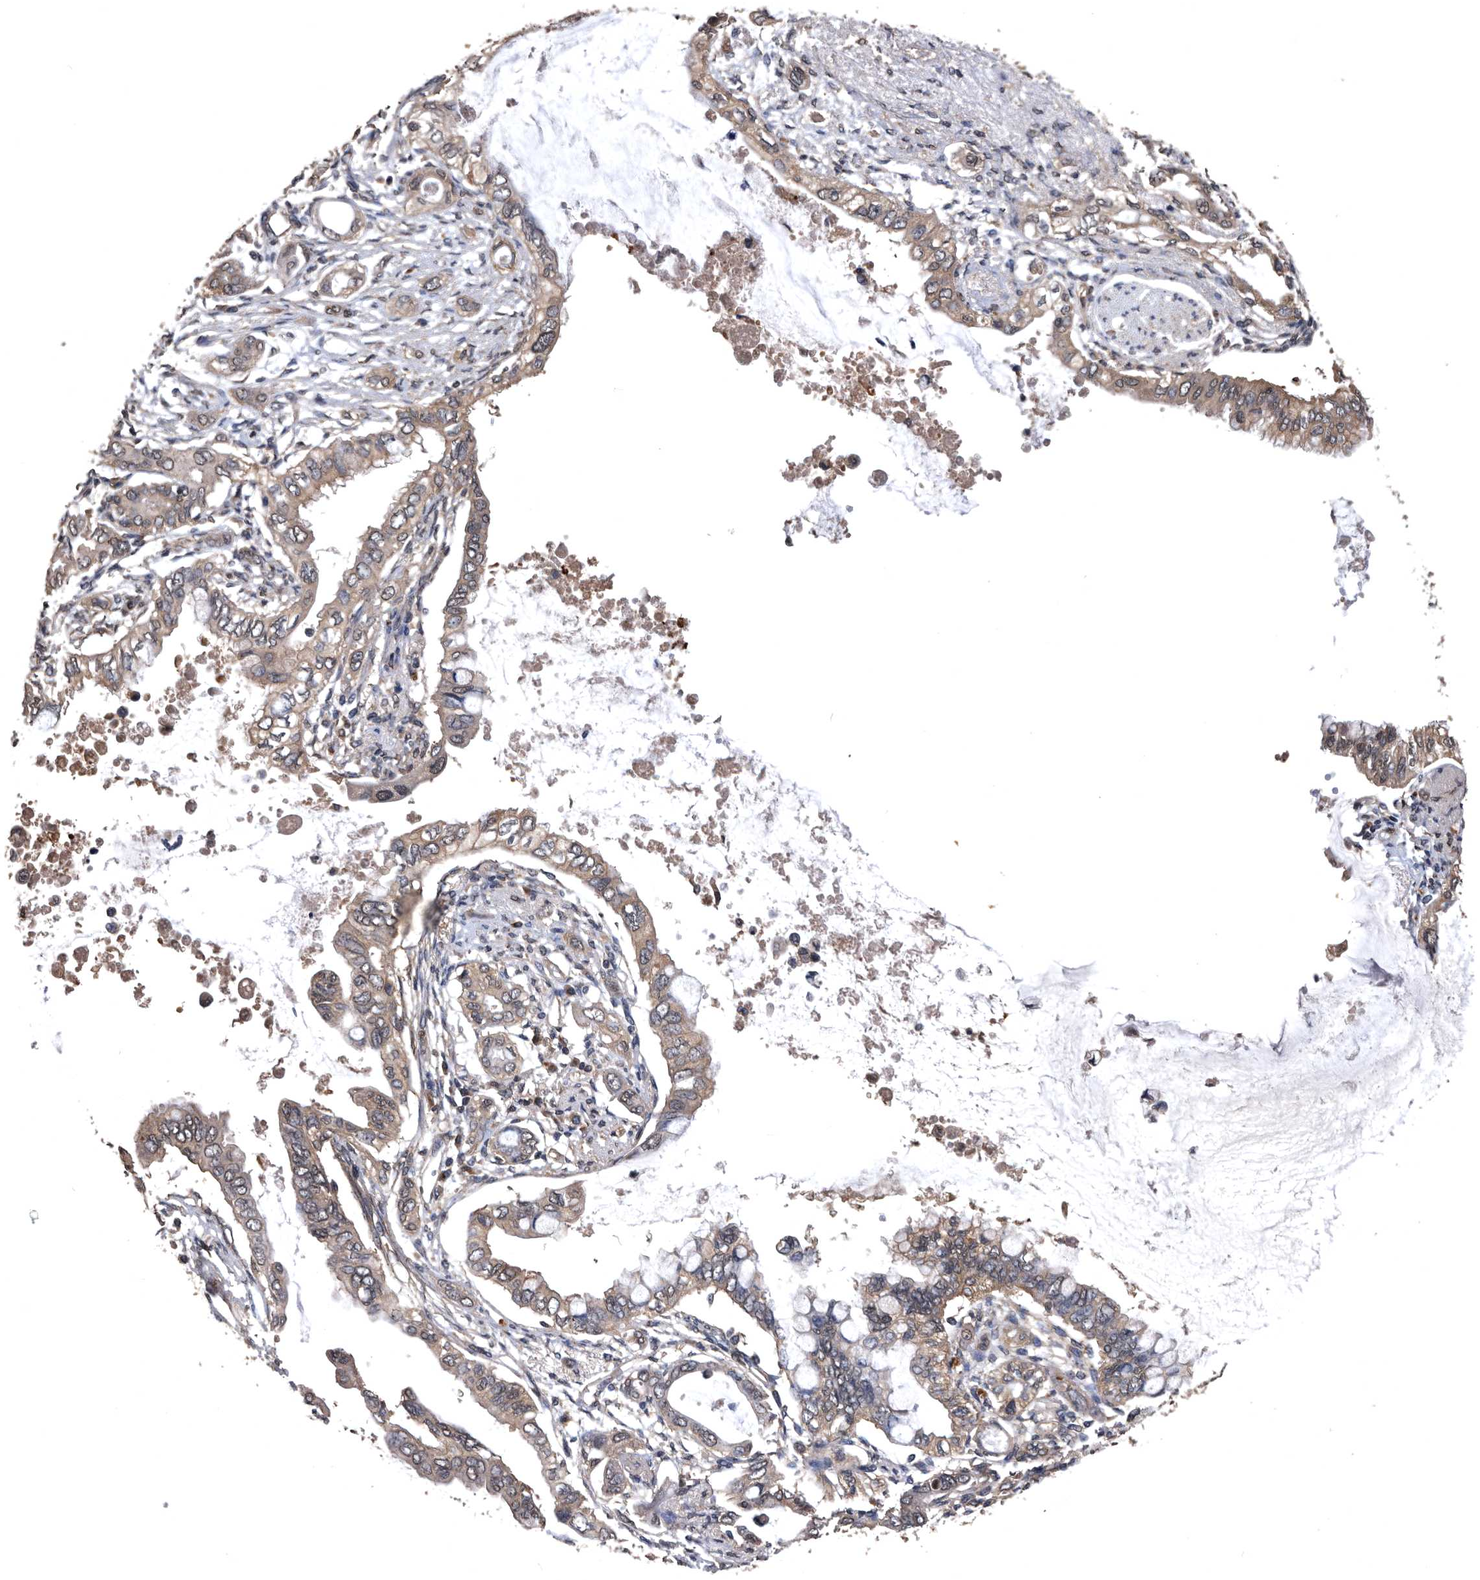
{"staining": {"intensity": "weak", "quantity": "25%-75%", "location": "cytoplasmic/membranous,nuclear"}, "tissue": "pancreatic cancer", "cell_type": "Tumor cells", "image_type": "cancer", "snomed": [{"axis": "morphology", "description": "Adenocarcinoma, NOS"}, {"axis": "topography", "description": "Pancreas"}], "caption": "Weak cytoplasmic/membranous and nuclear expression for a protein is seen in about 25%-75% of tumor cells of adenocarcinoma (pancreatic) using immunohistochemistry (IHC).", "gene": "NRBP1", "patient": {"sex": "female", "age": 60}}